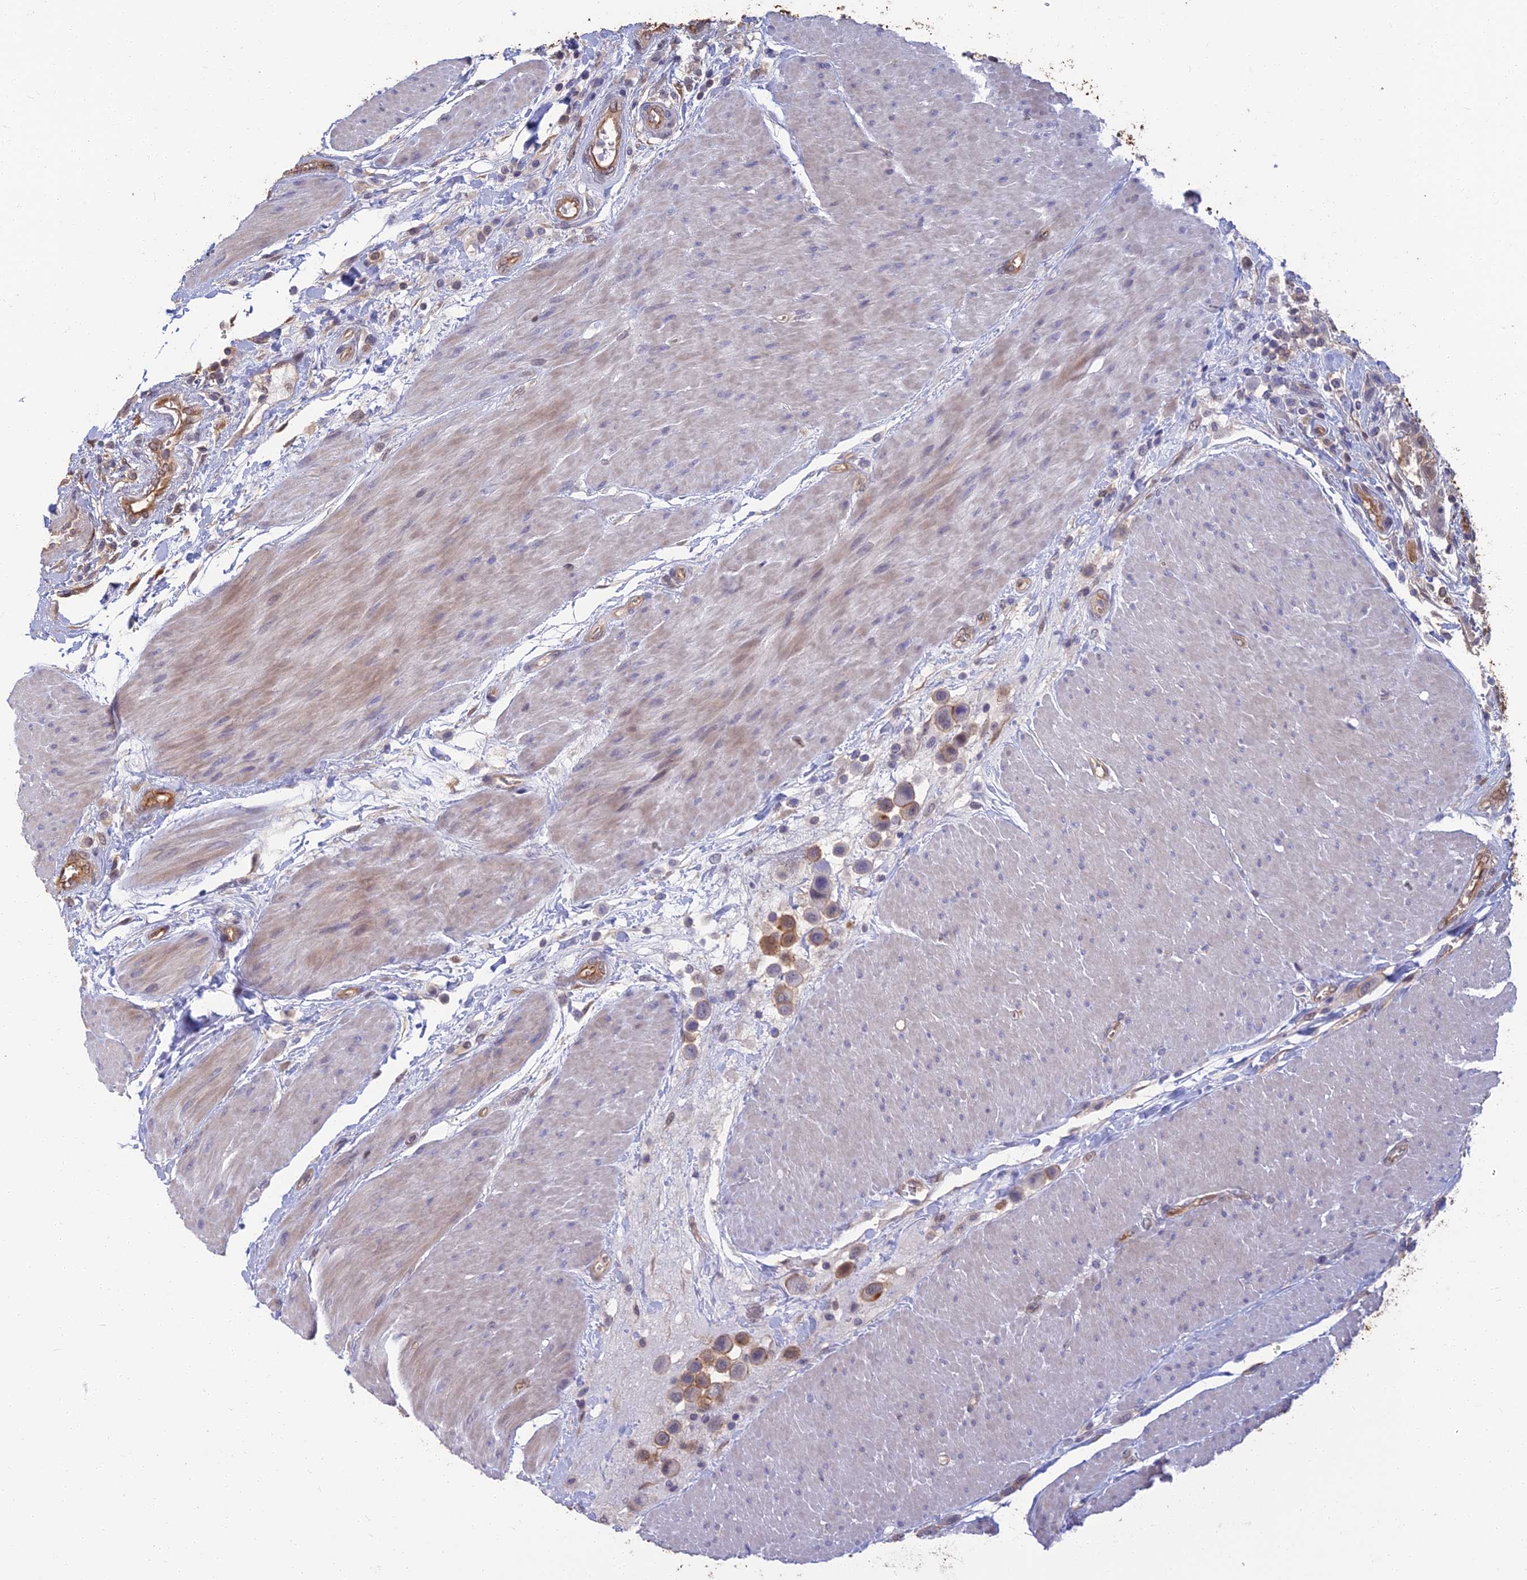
{"staining": {"intensity": "moderate", "quantity": "<25%", "location": "cytoplasmic/membranous"}, "tissue": "urothelial cancer", "cell_type": "Tumor cells", "image_type": "cancer", "snomed": [{"axis": "morphology", "description": "Urothelial carcinoma, High grade"}, {"axis": "topography", "description": "Urinary bladder"}], "caption": "DAB immunohistochemical staining of human high-grade urothelial carcinoma shows moderate cytoplasmic/membranous protein expression in about <25% of tumor cells.", "gene": "LRRN3", "patient": {"sex": "male", "age": 50}}